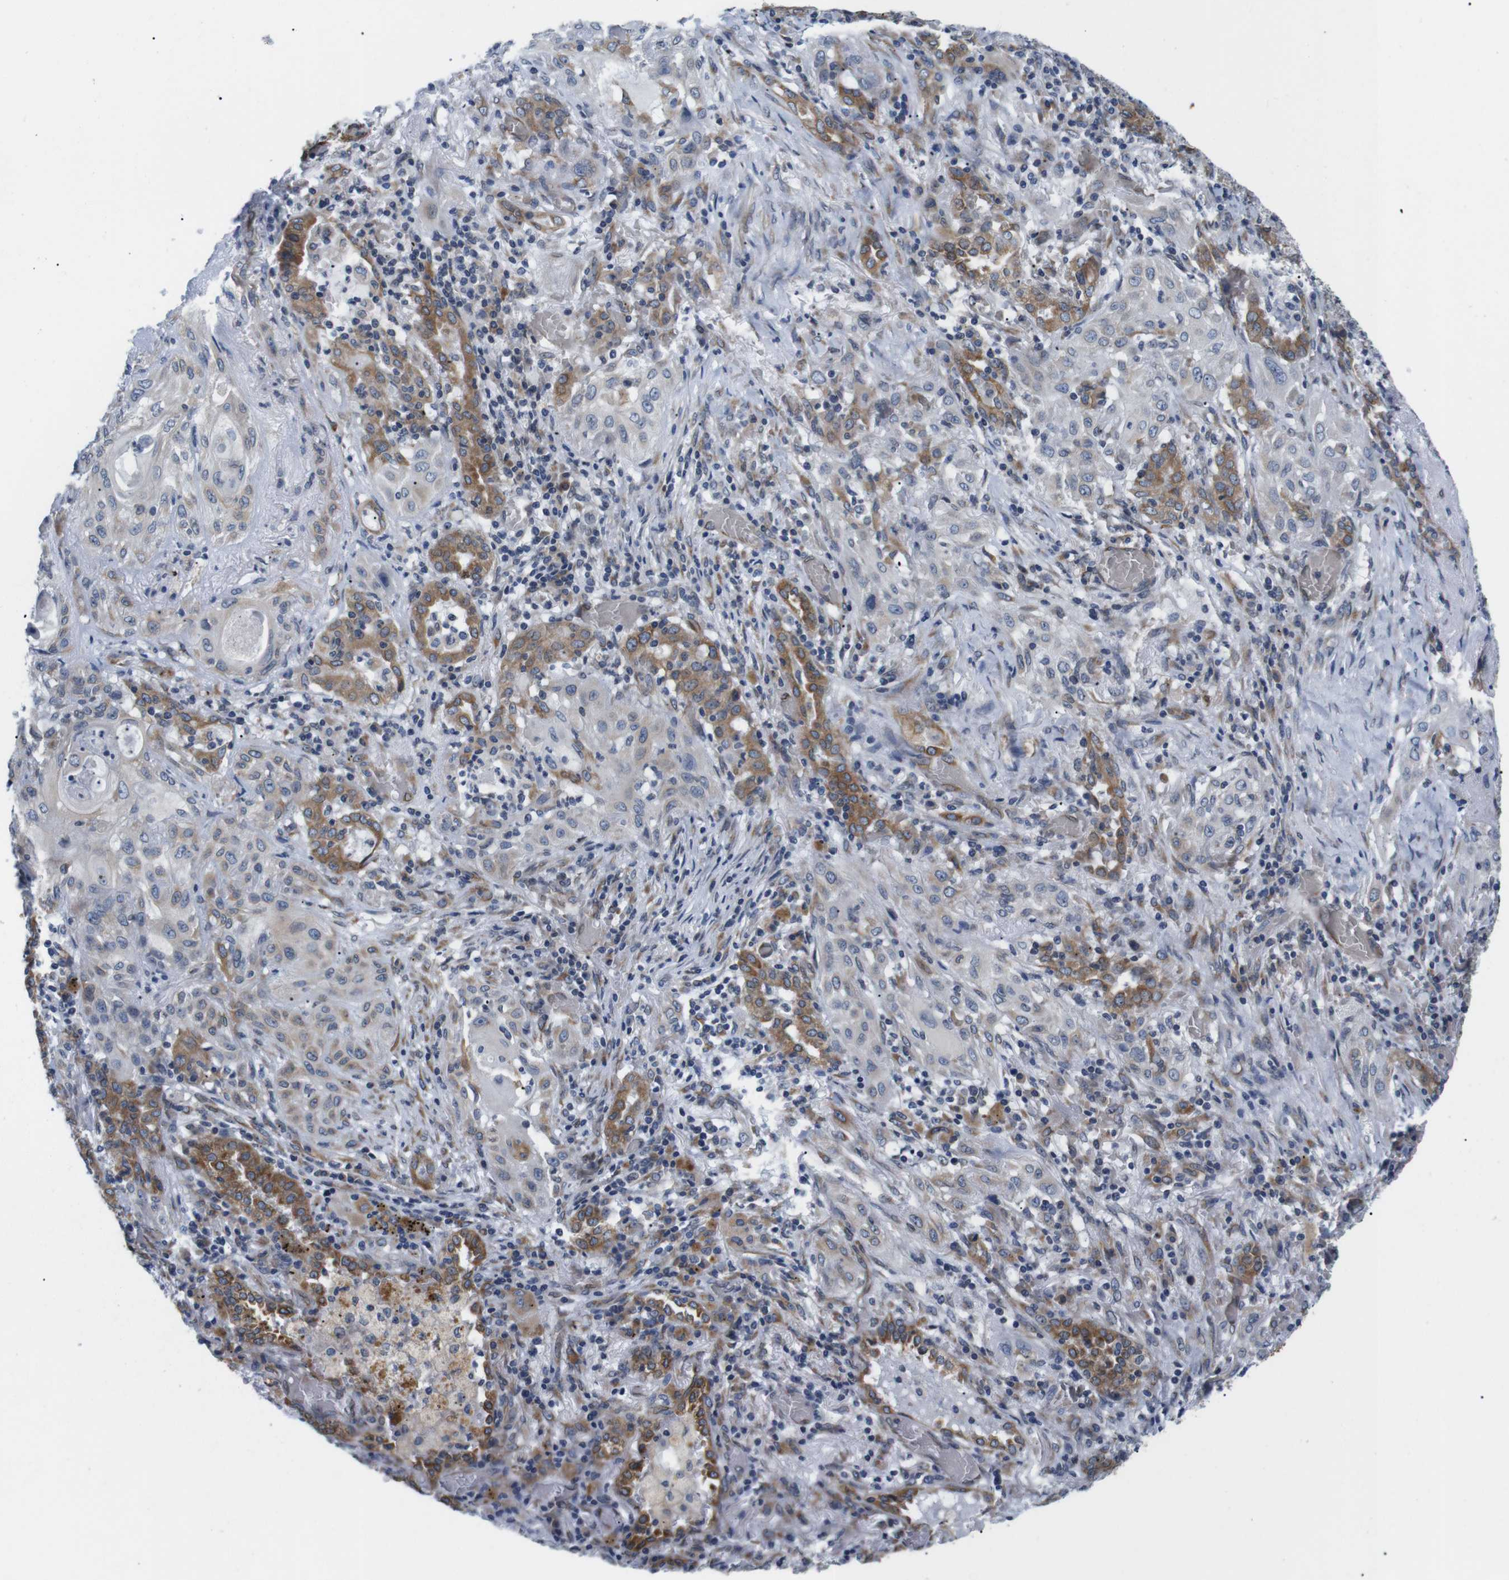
{"staining": {"intensity": "moderate", "quantity": "25%-75%", "location": "cytoplasmic/membranous"}, "tissue": "lung cancer", "cell_type": "Tumor cells", "image_type": "cancer", "snomed": [{"axis": "morphology", "description": "Squamous cell carcinoma, NOS"}, {"axis": "topography", "description": "Lung"}], "caption": "Lung cancer tissue reveals moderate cytoplasmic/membranous staining in about 25%-75% of tumor cells, visualized by immunohistochemistry. Nuclei are stained in blue.", "gene": "HACD3", "patient": {"sex": "female", "age": 47}}